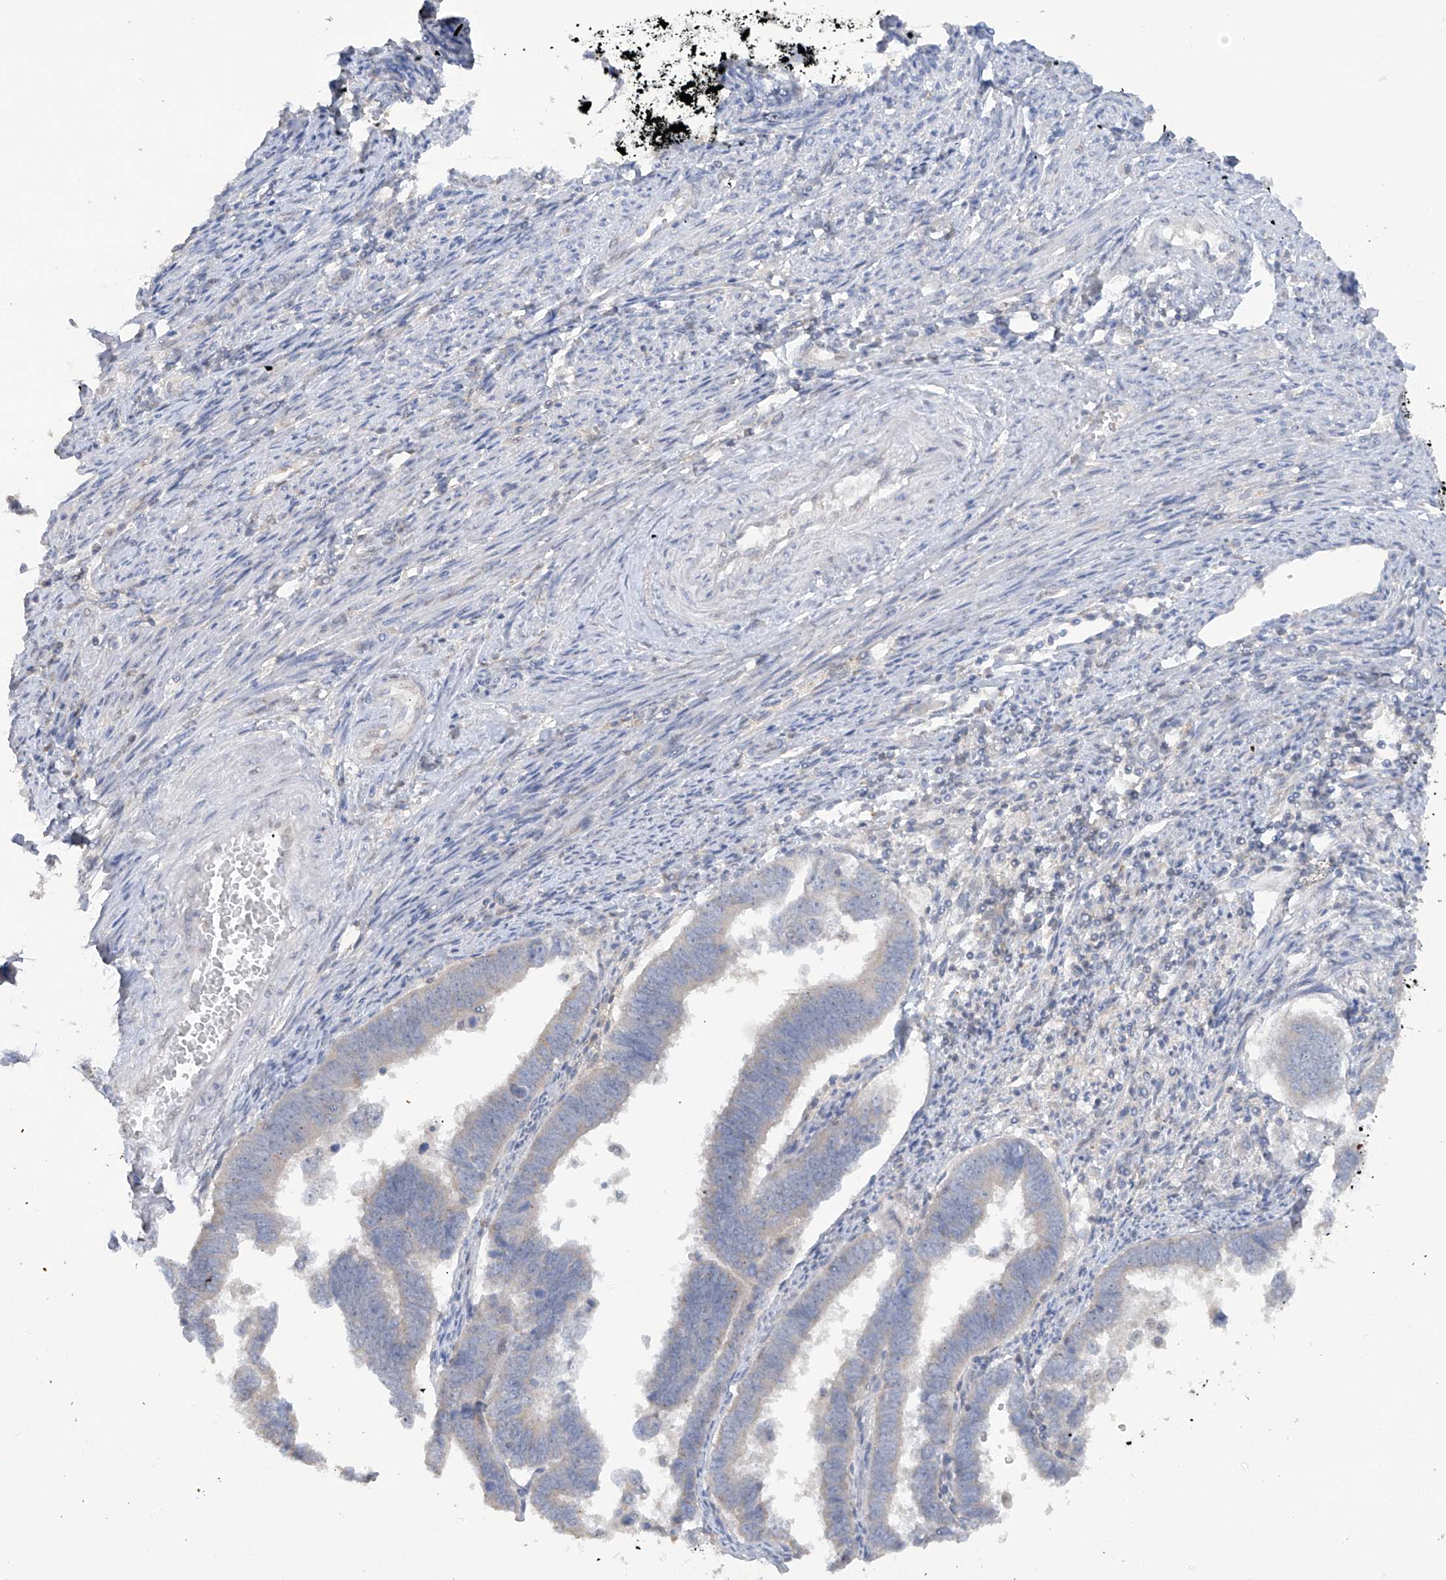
{"staining": {"intensity": "negative", "quantity": "none", "location": "none"}, "tissue": "endometrial cancer", "cell_type": "Tumor cells", "image_type": "cancer", "snomed": [{"axis": "morphology", "description": "Adenocarcinoma, NOS"}, {"axis": "topography", "description": "Endometrium"}], "caption": "IHC of endometrial adenocarcinoma exhibits no staining in tumor cells. (DAB IHC with hematoxylin counter stain).", "gene": "HAS3", "patient": {"sex": "female", "age": 75}}